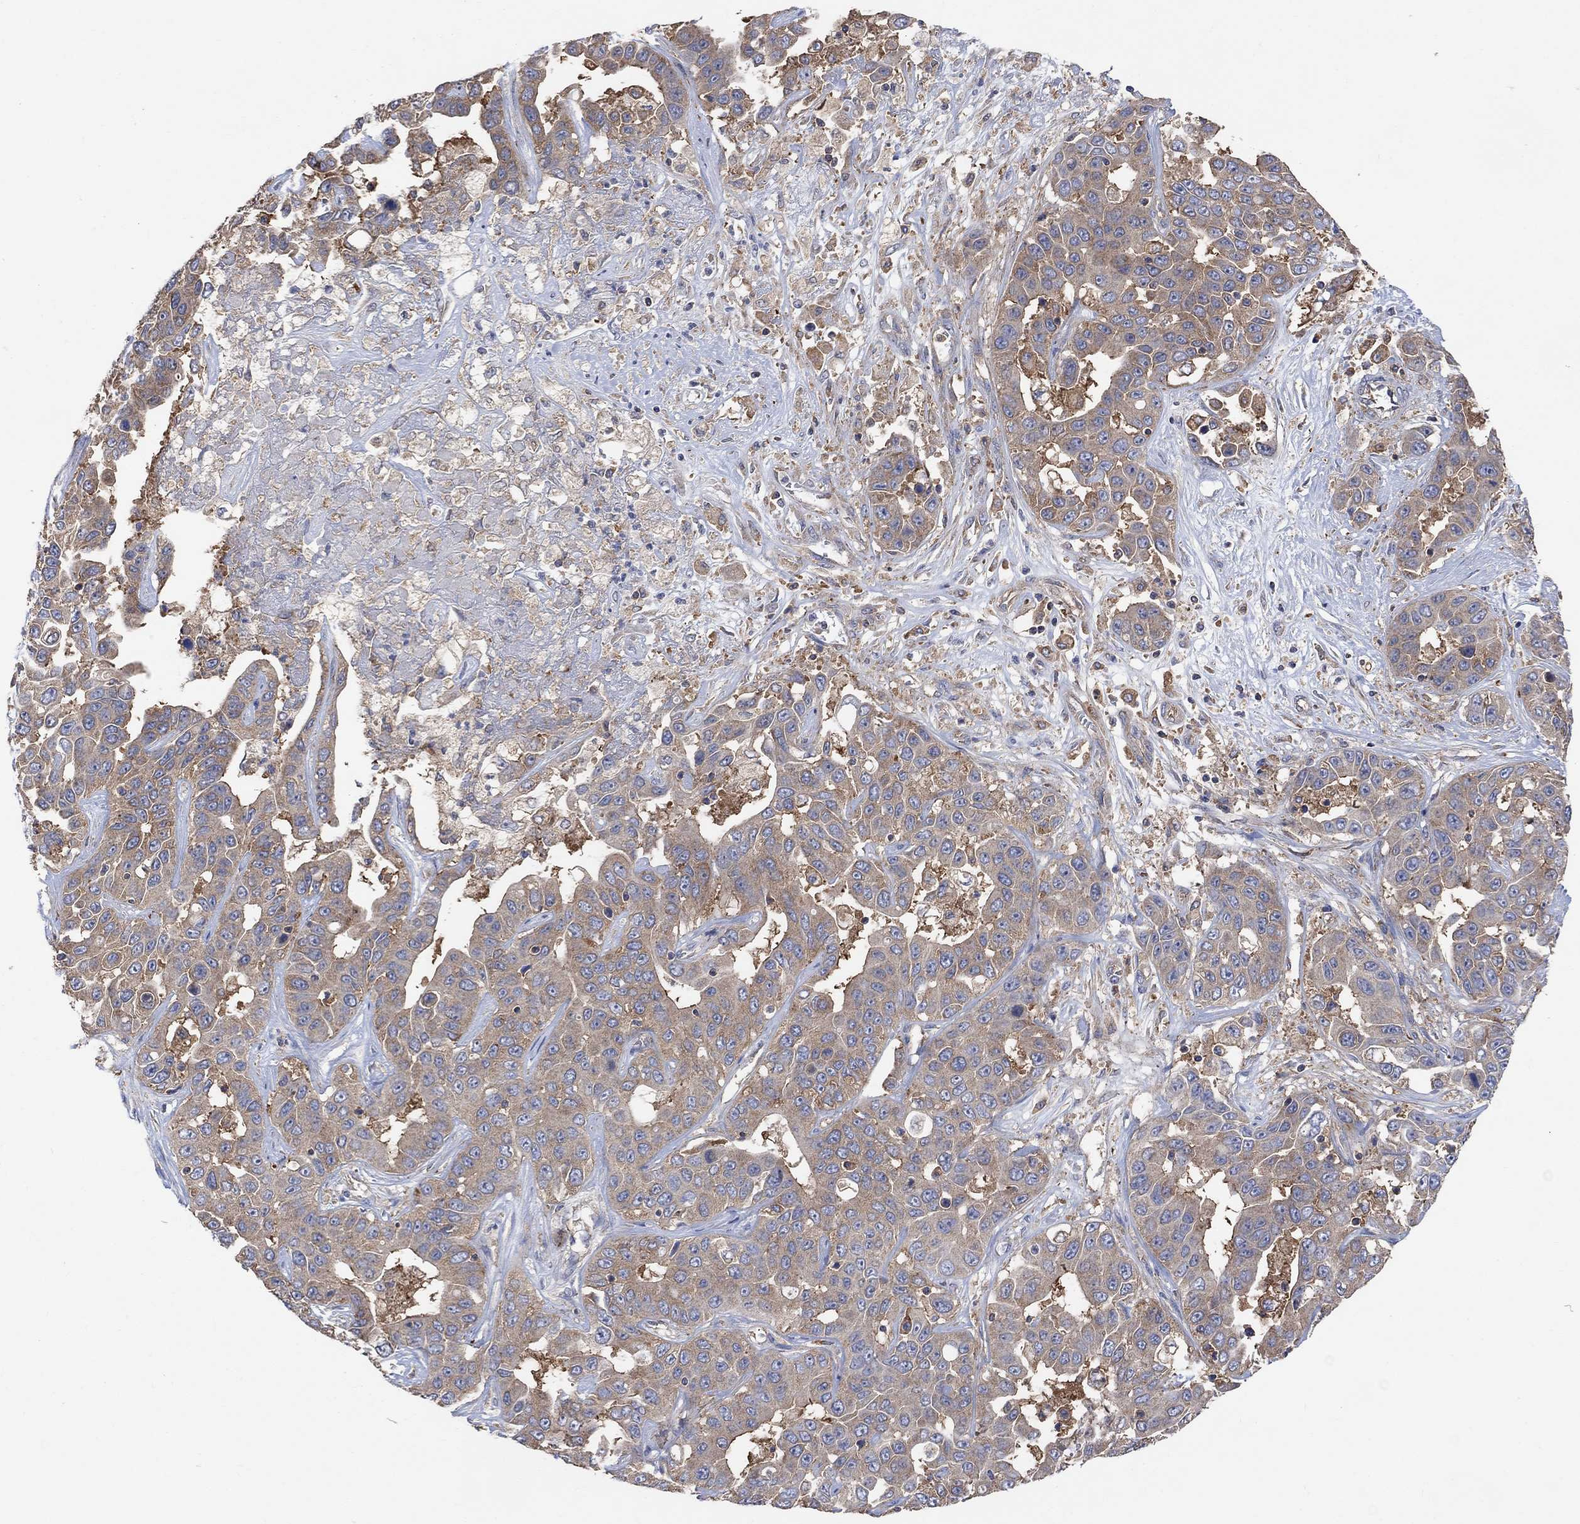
{"staining": {"intensity": "moderate", "quantity": ">75%", "location": "cytoplasmic/membranous"}, "tissue": "liver cancer", "cell_type": "Tumor cells", "image_type": "cancer", "snomed": [{"axis": "morphology", "description": "Cholangiocarcinoma"}, {"axis": "topography", "description": "Liver"}], "caption": "An image of human liver cancer stained for a protein exhibits moderate cytoplasmic/membranous brown staining in tumor cells.", "gene": "BLOC1S3", "patient": {"sex": "female", "age": 52}}